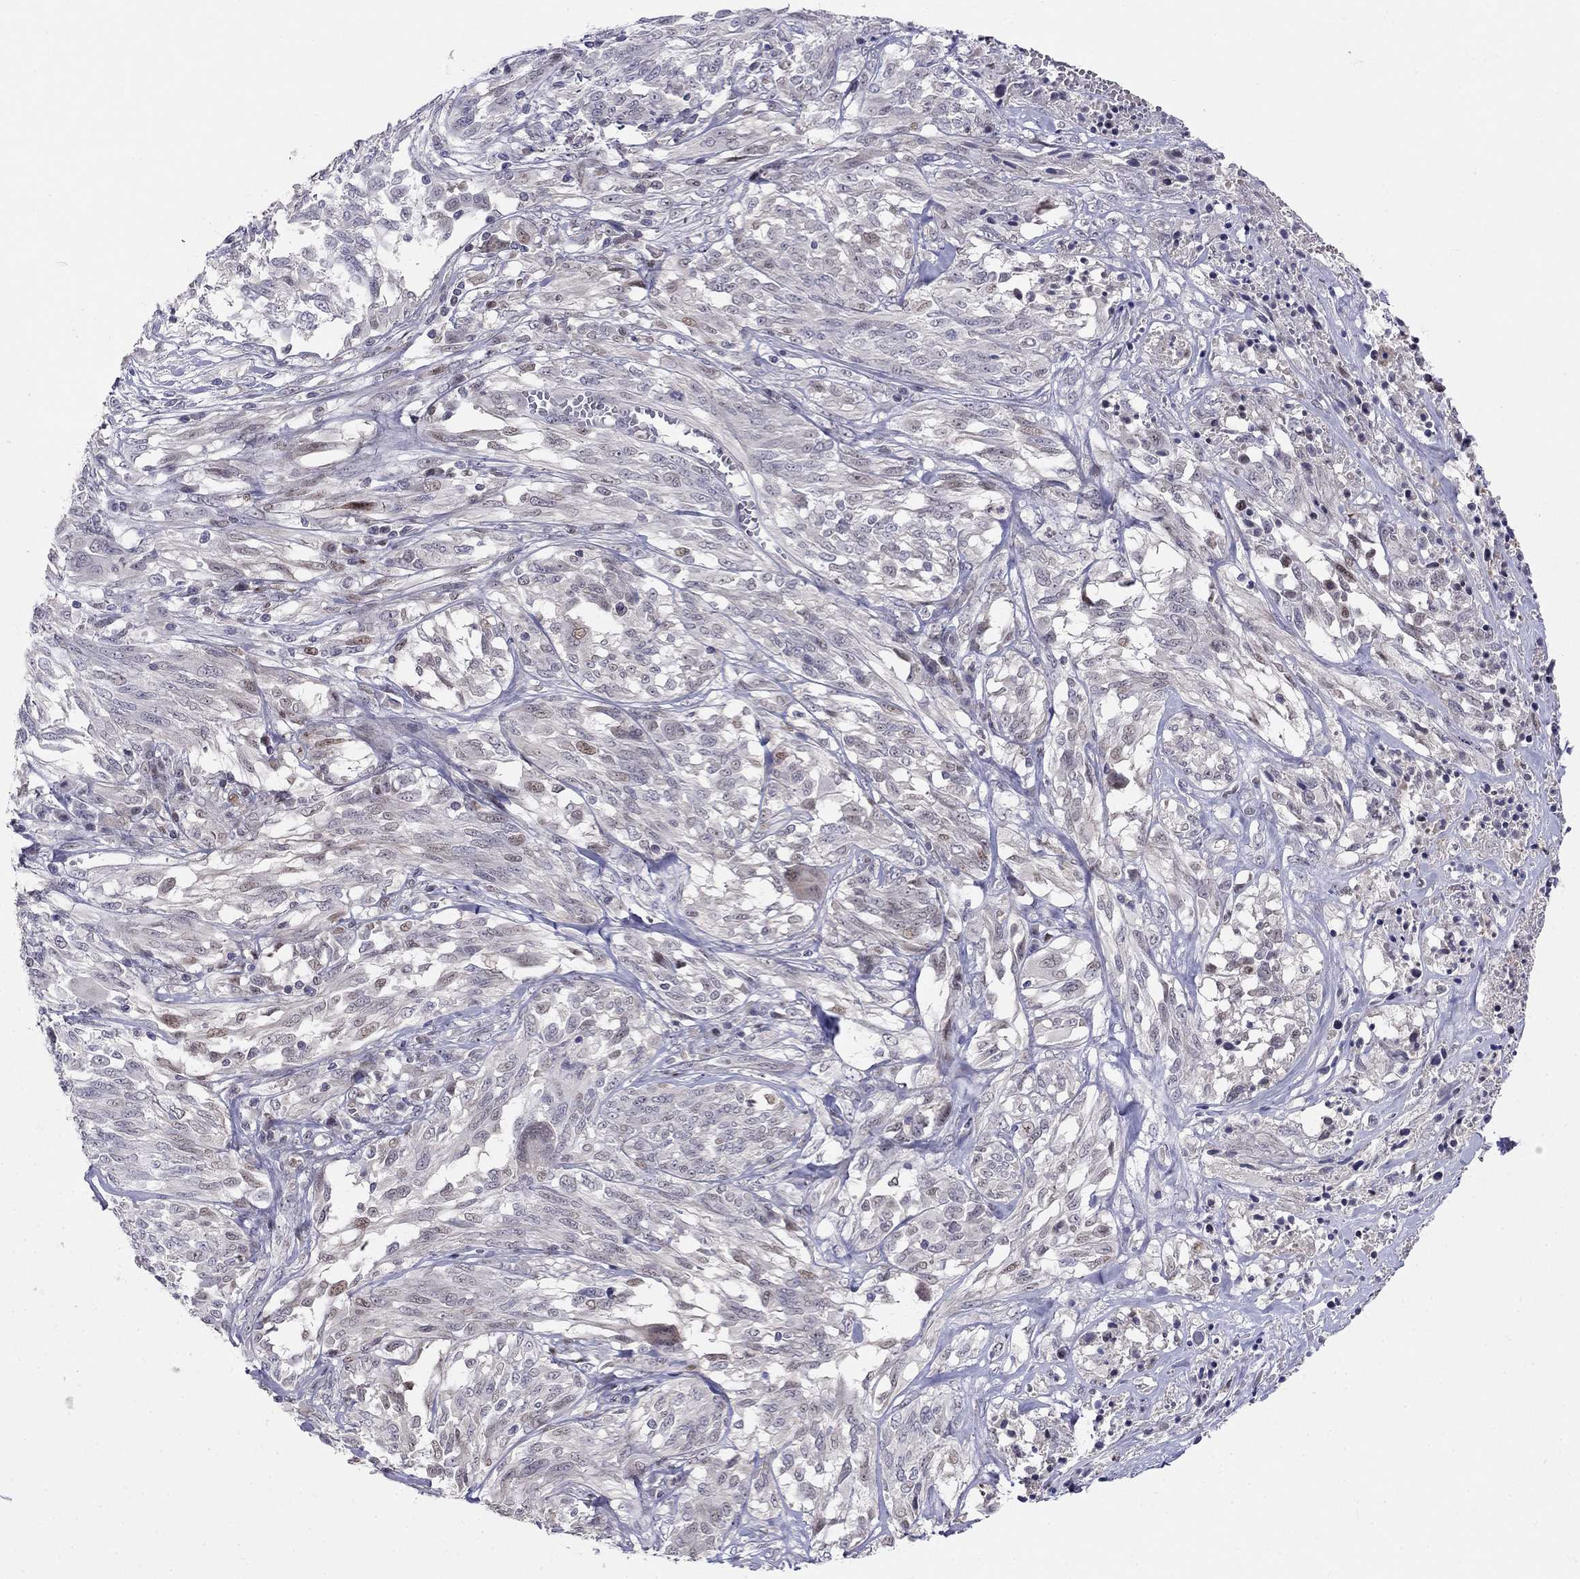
{"staining": {"intensity": "weak", "quantity": "<25%", "location": "nuclear"}, "tissue": "melanoma", "cell_type": "Tumor cells", "image_type": "cancer", "snomed": [{"axis": "morphology", "description": "Malignant melanoma, NOS"}, {"axis": "topography", "description": "Skin"}], "caption": "This is a histopathology image of immunohistochemistry (IHC) staining of melanoma, which shows no expression in tumor cells.", "gene": "LRRC39", "patient": {"sex": "female", "age": 91}}